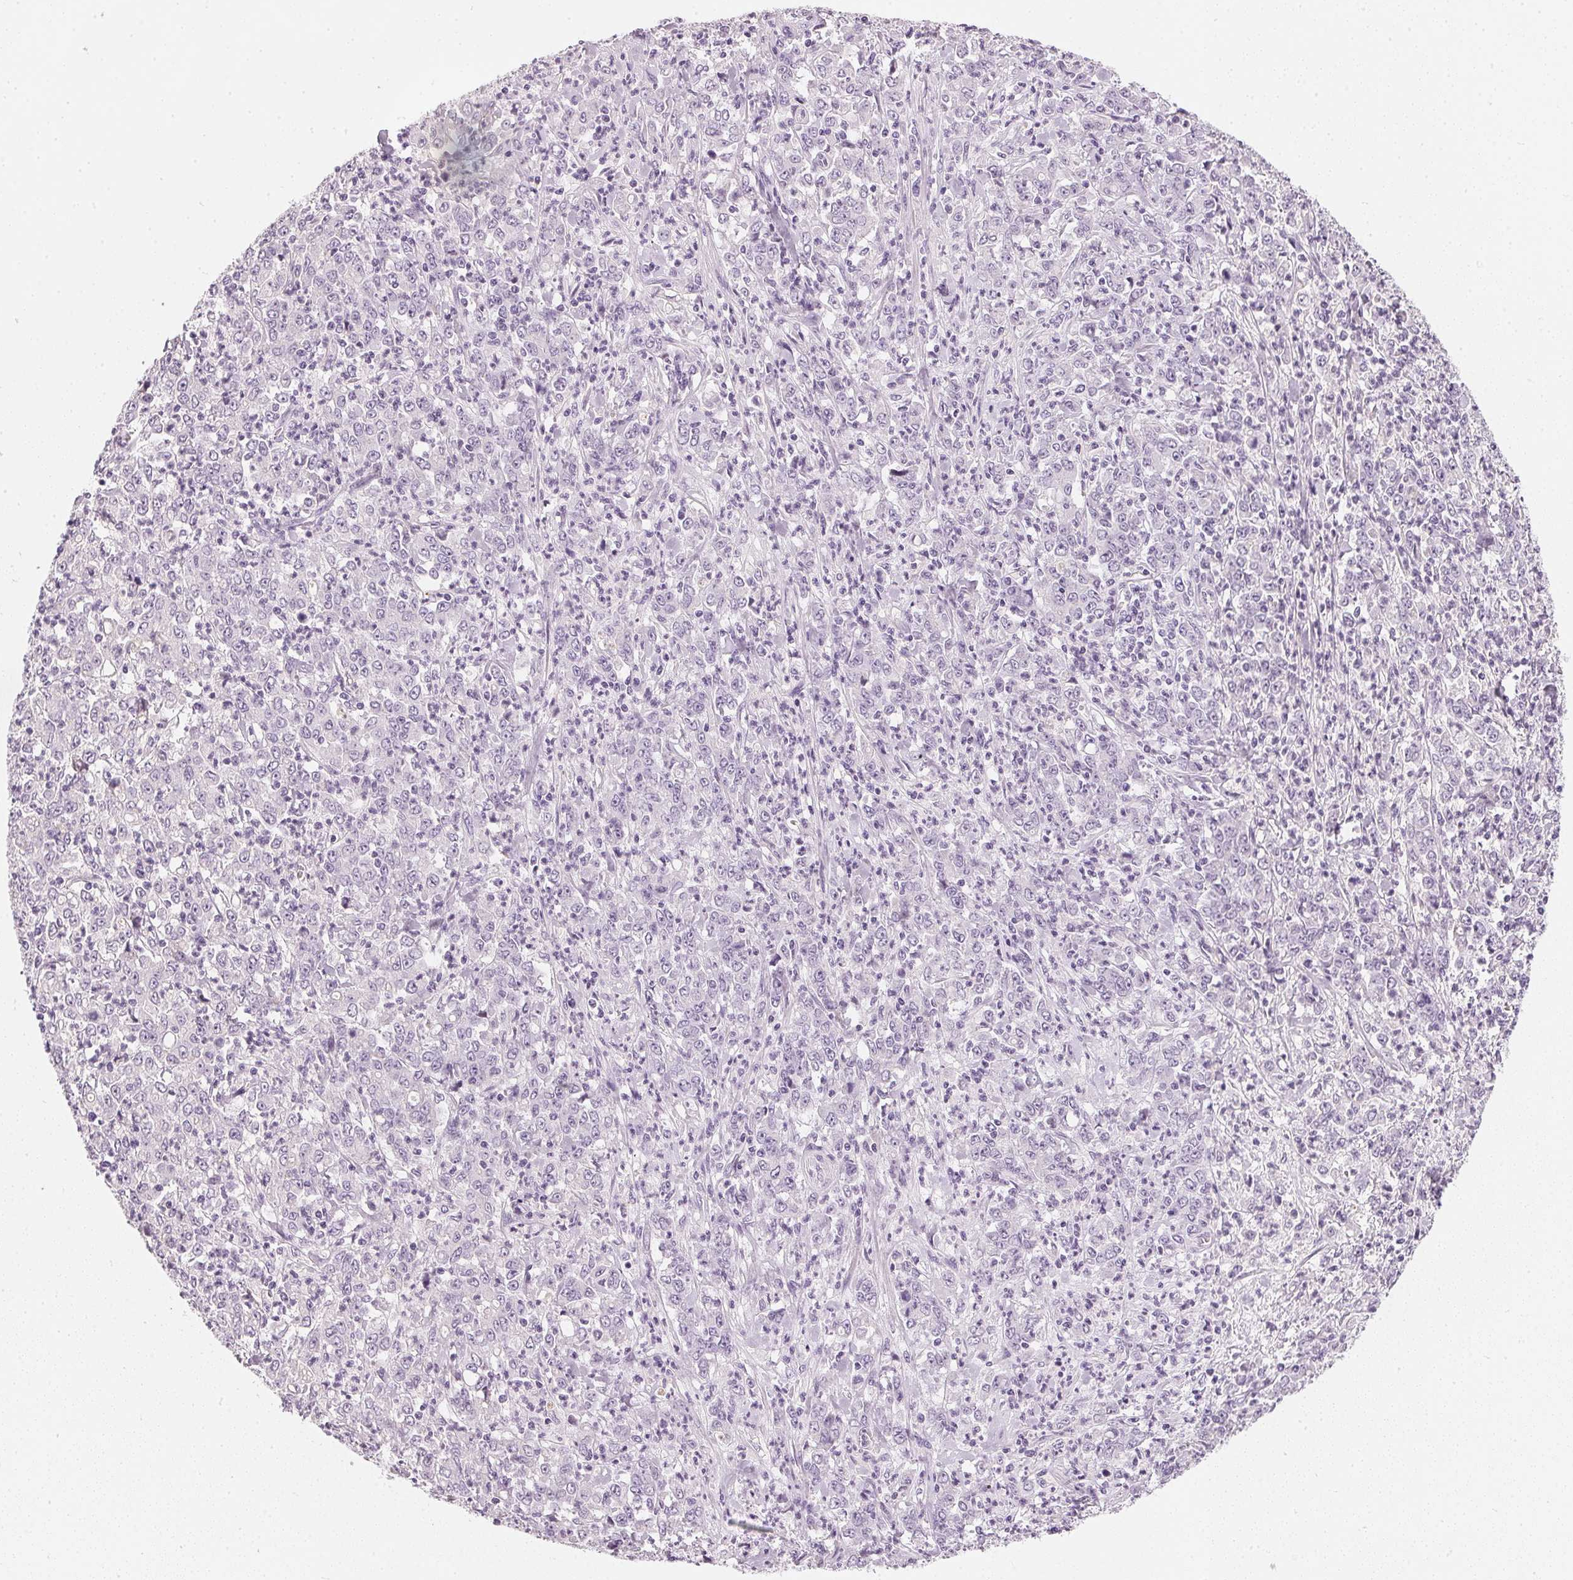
{"staining": {"intensity": "negative", "quantity": "none", "location": "none"}, "tissue": "stomach cancer", "cell_type": "Tumor cells", "image_type": "cancer", "snomed": [{"axis": "morphology", "description": "Adenocarcinoma, NOS"}, {"axis": "topography", "description": "Stomach, lower"}], "caption": "Tumor cells are negative for brown protein staining in stomach adenocarcinoma.", "gene": "CHST4", "patient": {"sex": "female", "age": 71}}